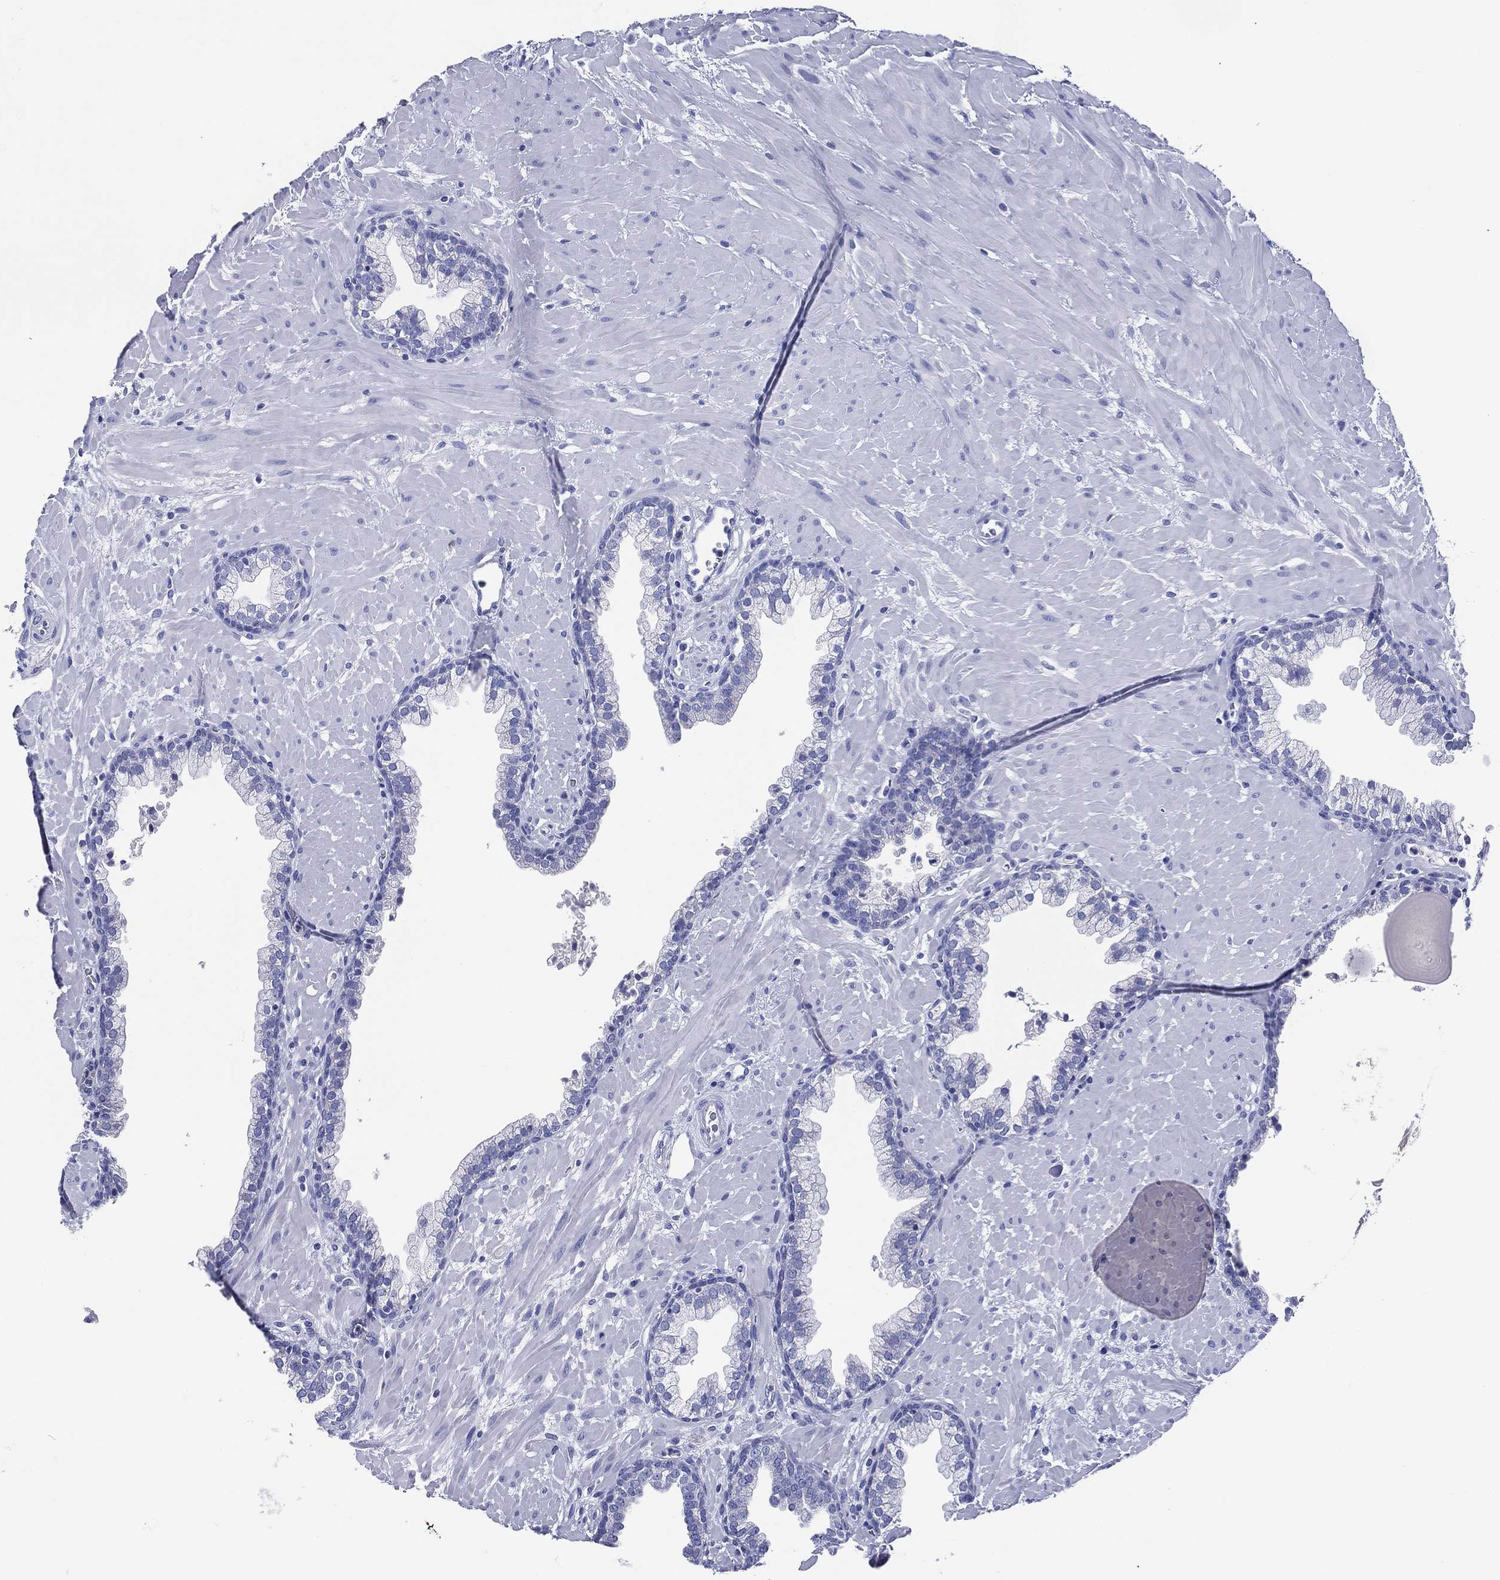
{"staining": {"intensity": "negative", "quantity": "none", "location": "none"}, "tissue": "prostate", "cell_type": "Glandular cells", "image_type": "normal", "snomed": [{"axis": "morphology", "description": "Normal tissue, NOS"}, {"axis": "topography", "description": "Prostate"}], "caption": "A high-resolution micrograph shows immunohistochemistry (IHC) staining of unremarkable prostate, which reveals no significant positivity in glandular cells.", "gene": "ACE2", "patient": {"sex": "male", "age": 63}}